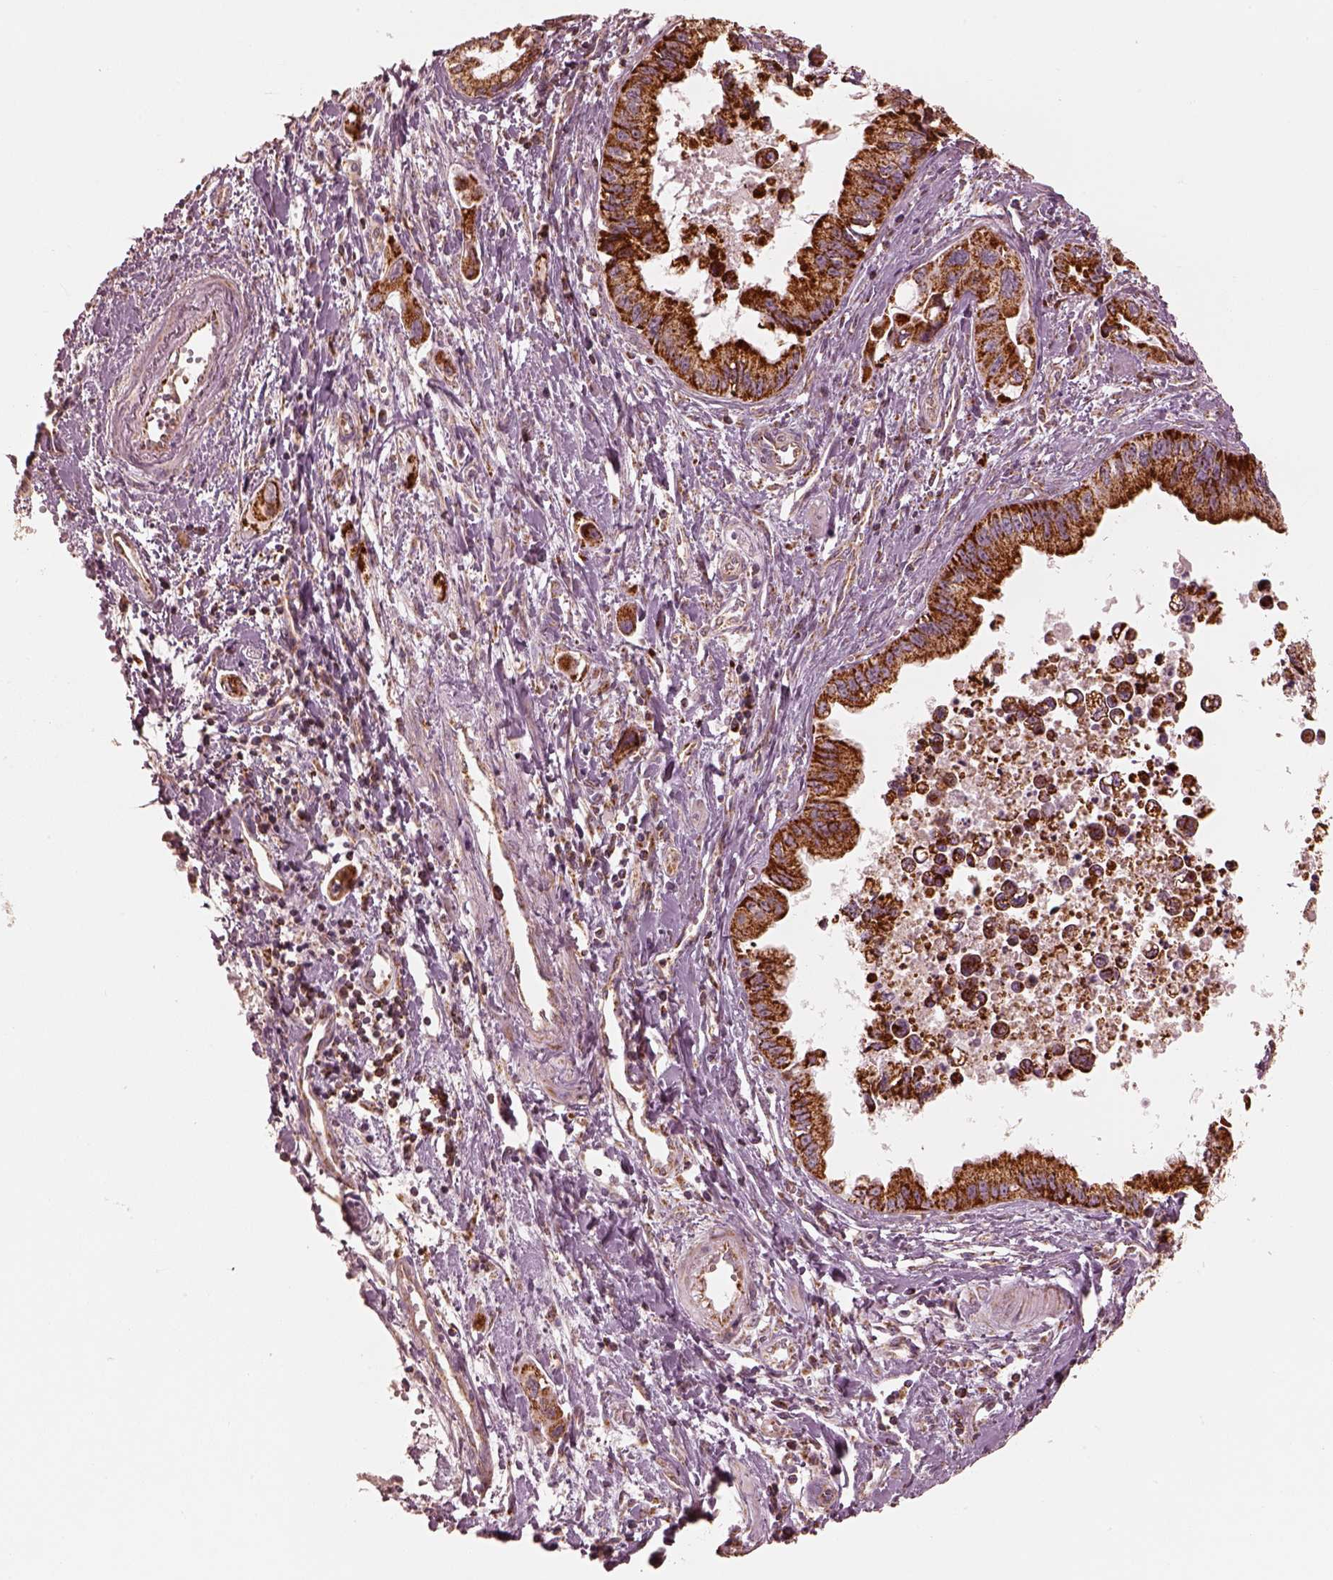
{"staining": {"intensity": "strong", "quantity": ">75%", "location": "cytoplasmic/membranous"}, "tissue": "pancreatic cancer", "cell_type": "Tumor cells", "image_type": "cancer", "snomed": [{"axis": "morphology", "description": "Adenocarcinoma, NOS"}, {"axis": "topography", "description": "Pancreas"}], "caption": "Protein positivity by immunohistochemistry (IHC) shows strong cytoplasmic/membranous staining in about >75% of tumor cells in pancreatic cancer.", "gene": "ENTPD6", "patient": {"sex": "male", "age": 60}}